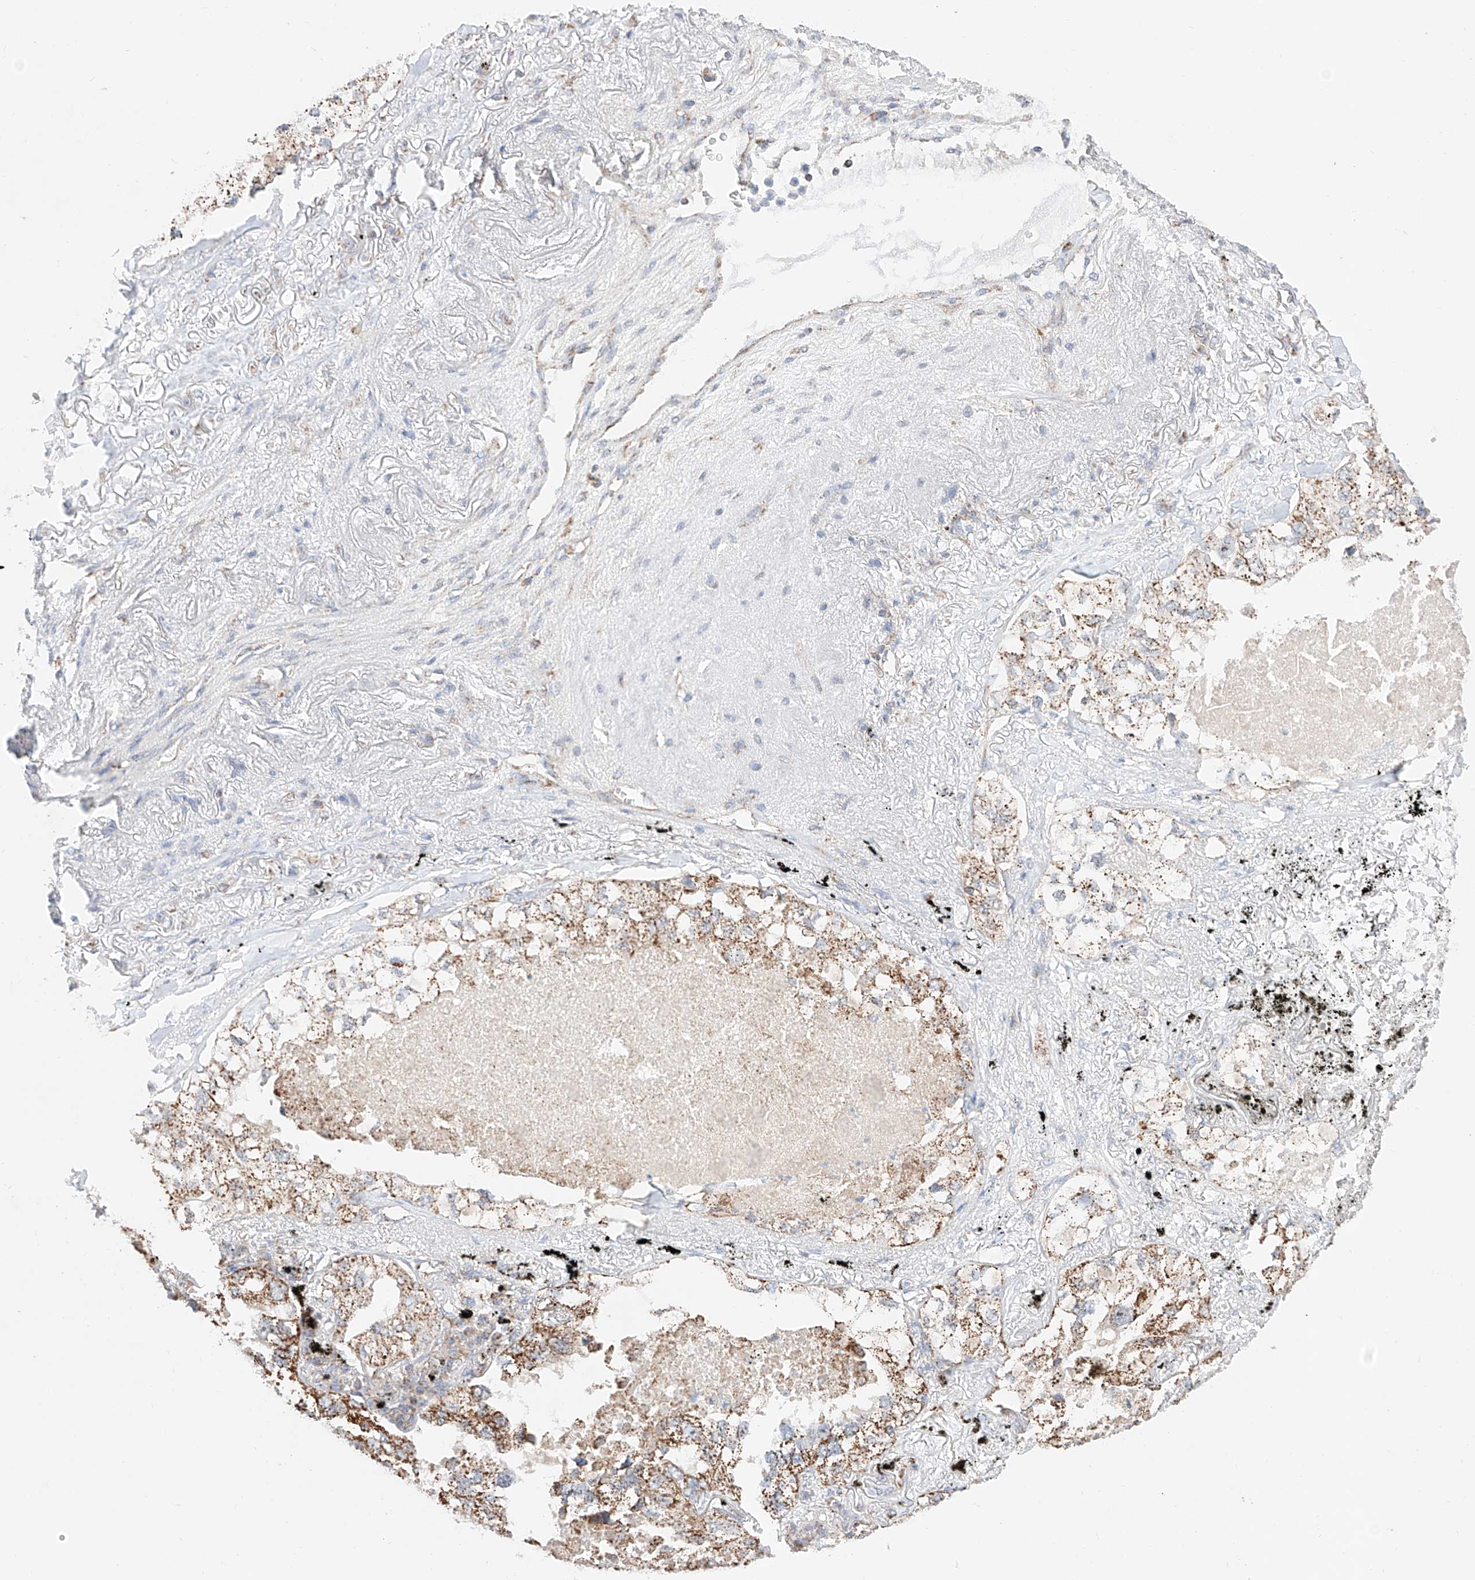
{"staining": {"intensity": "moderate", "quantity": ">75%", "location": "cytoplasmic/membranous"}, "tissue": "lung cancer", "cell_type": "Tumor cells", "image_type": "cancer", "snomed": [{"axis": "morphology", "description": "Adenocarcinoma, NOS"}, {"axis": "topography", "description": "Lung"}], "caption": "Protein expression analysis of lung cancer (adenocarcinoma) exhibits moderate cytoplasmic/membranous staining in approximately >75% of tumor cells.", "gene": "KTI12", "patient": {"sex": "male", "age": 65}}